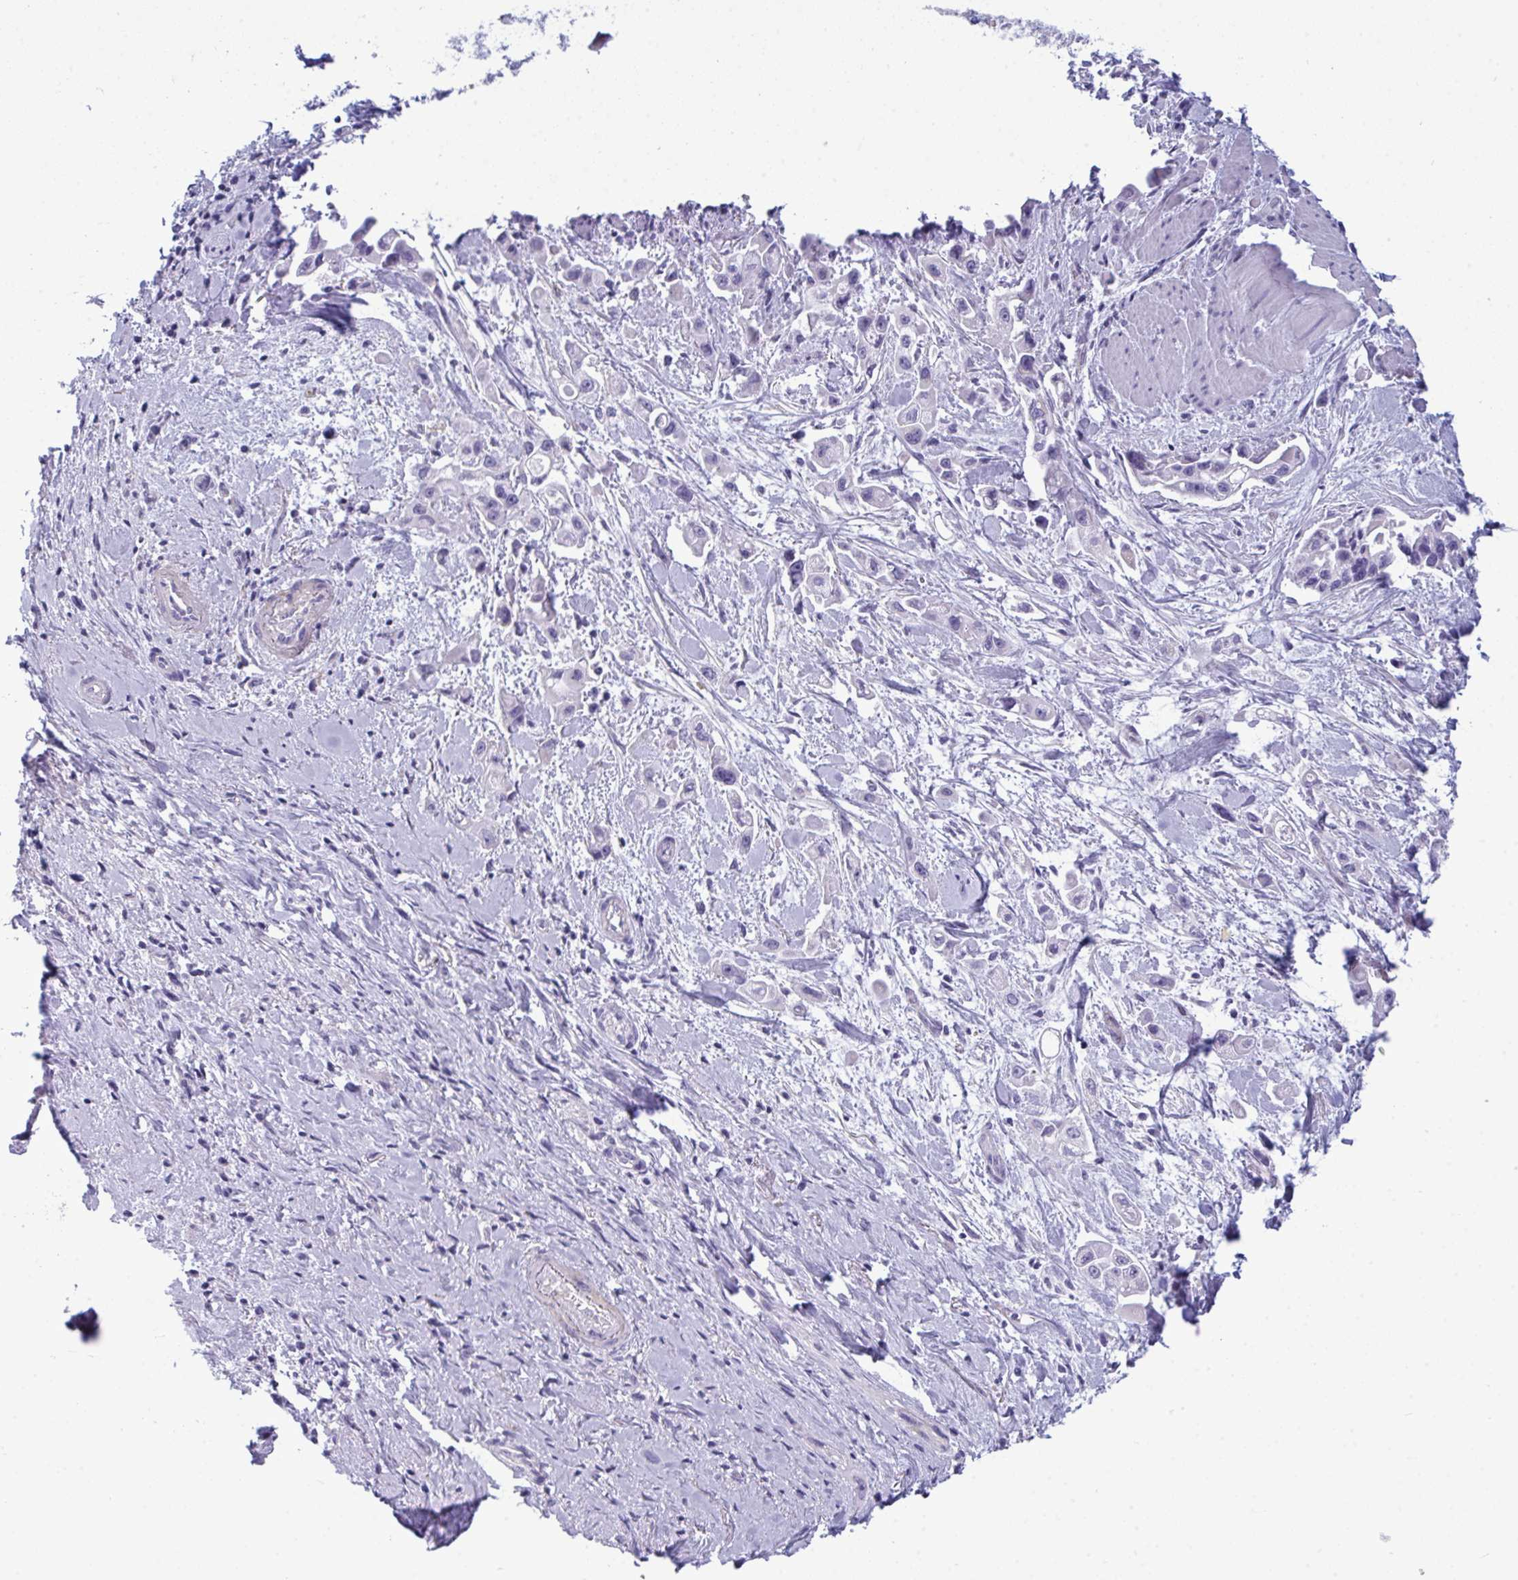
{"staining": {"intensity": "negative", "quantity": "none", "location": "none"}, "tissue": "pancreatic cancer", "cell_type": "Tumor cells", "image_type": "cancer", "snomed": [{"axis": "morphology", "description": "Adenocarcinoma, NOS"}, {"axis": "topography", "description": "Pancreas"}], "caption": "IHC of human pancreatic cancer reveals no expression in tumor cells. The staining is performed using DAB (3,3'-diaminobenzidine) brown chromogen with nuclei counter-stained in using hematoxylin.", "gene": "MYH10", "patient": {"sex": "female", "age": 66}}